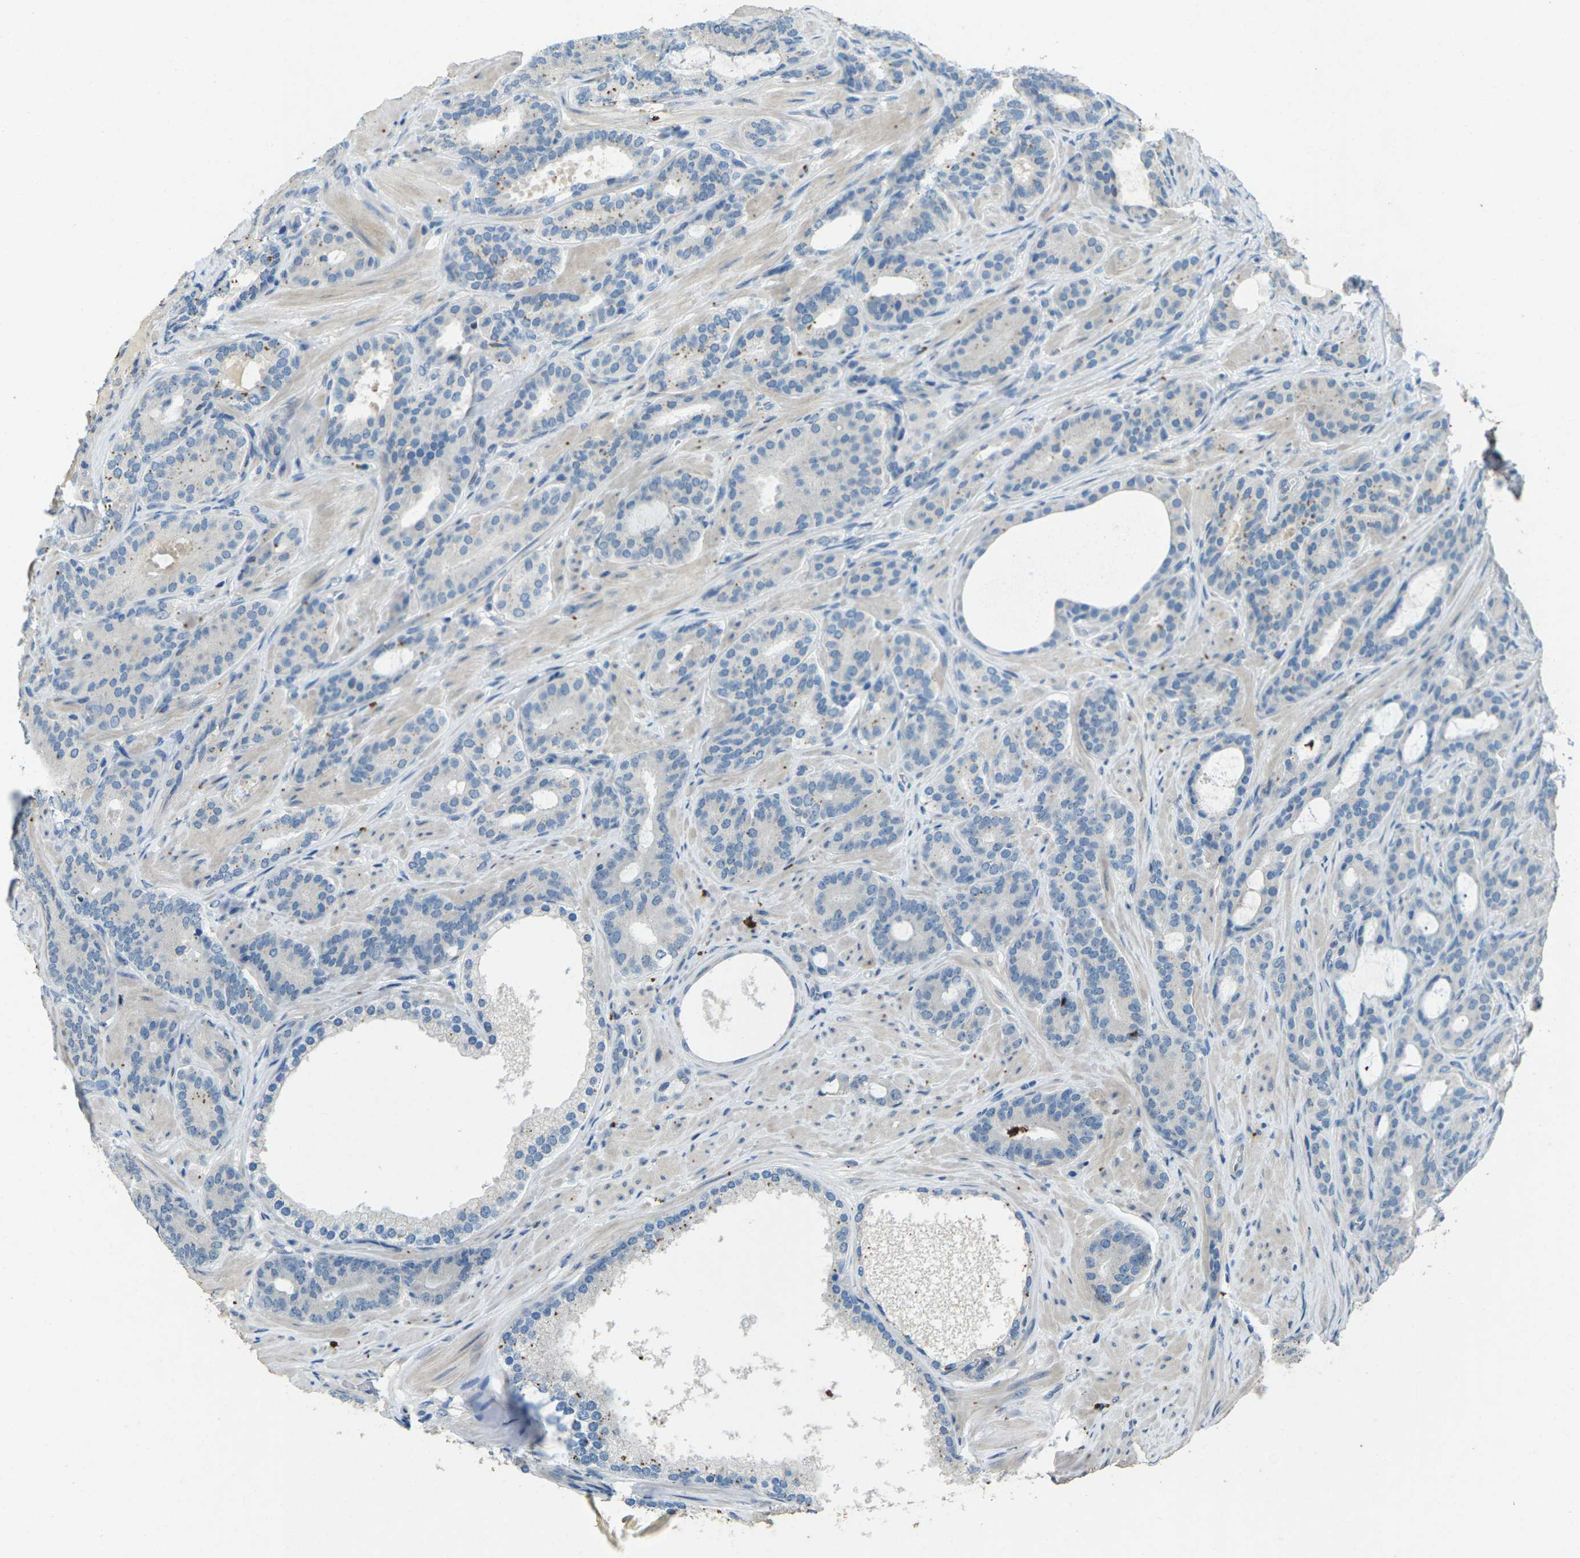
{"staining": {"intensity": "moderate", "quantity": "<25%", "location": "cytoplasmic/membranous"}, "tissue": "prostate cancer", "cell_type": "Tumor cells", "image_type": "cancer", "snomed": [{"axis": "morphology", "description": "Adenocarcinoma, Low grade"}, {"axis": "topography", "description": "Prostate"}], "caption": "This image shows prostate low-grade adenocarcinoma stained with immunohistochemistry (IHC) to label a protein in brown. The cytoplasmic/membranous of tumor cells show moderate positivity for the protein. Nuclei are counter-stained blue.", "gene": "SIGLEC14", "patient": {"sex": "male", "age": 63}}